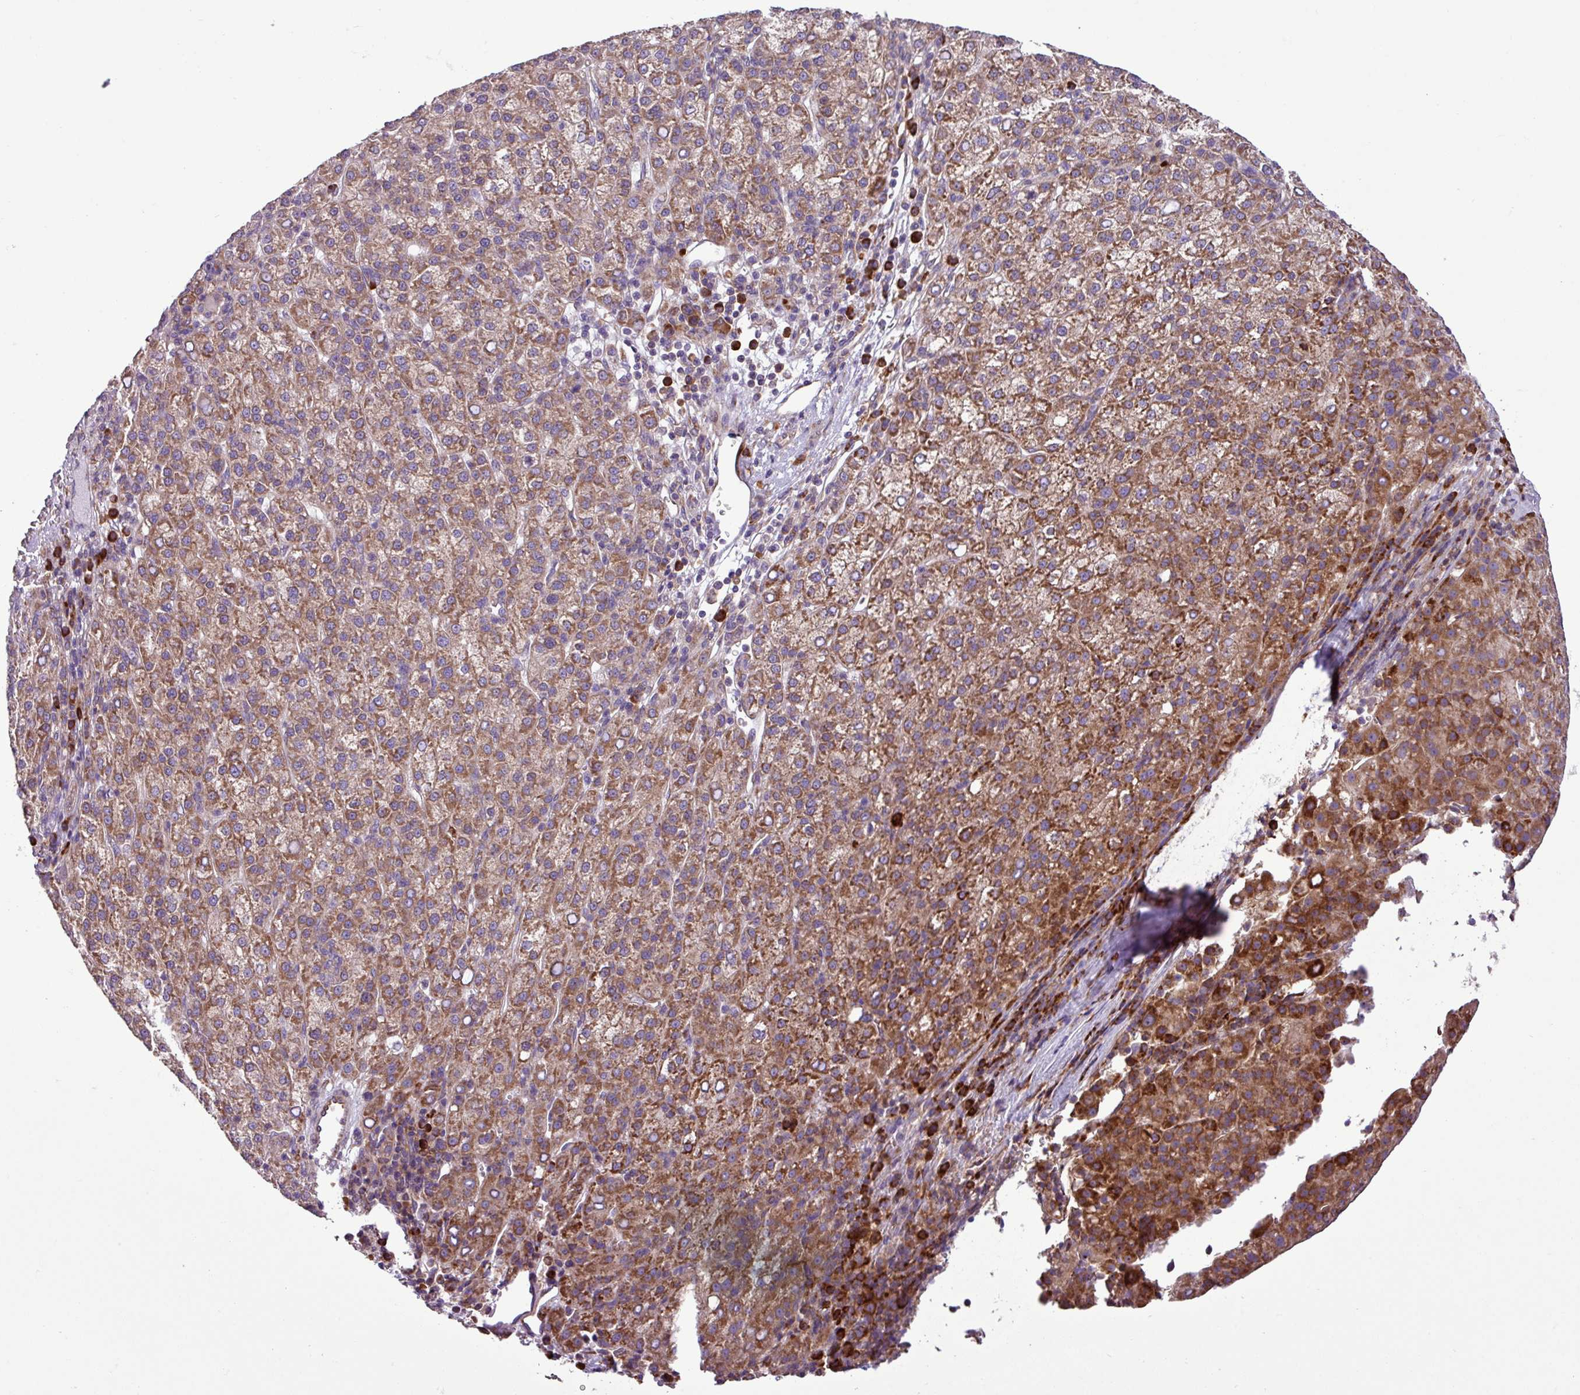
{"staining": {"intensity": "moderate", "quantity": ">75%", "location": "cytoplasmic/membranous"}, "tissue": "liver cancer", "cell_type": "Tumor cells", "image_type": "cancer", "snomed": [{"axis": "morphology", "description": "Carcinoma, Hepatocellular, NOS"}, {"axis": "topography", "description": "Liver"}], "caption": "The image shows a brown stain indicating the presence of a protein in the cytoplasmic/membranous of tumor cells in hepatocellular carcinoma (liver).", "gene": "RPL13", "patient": {"sex": "female", "age": 58}}